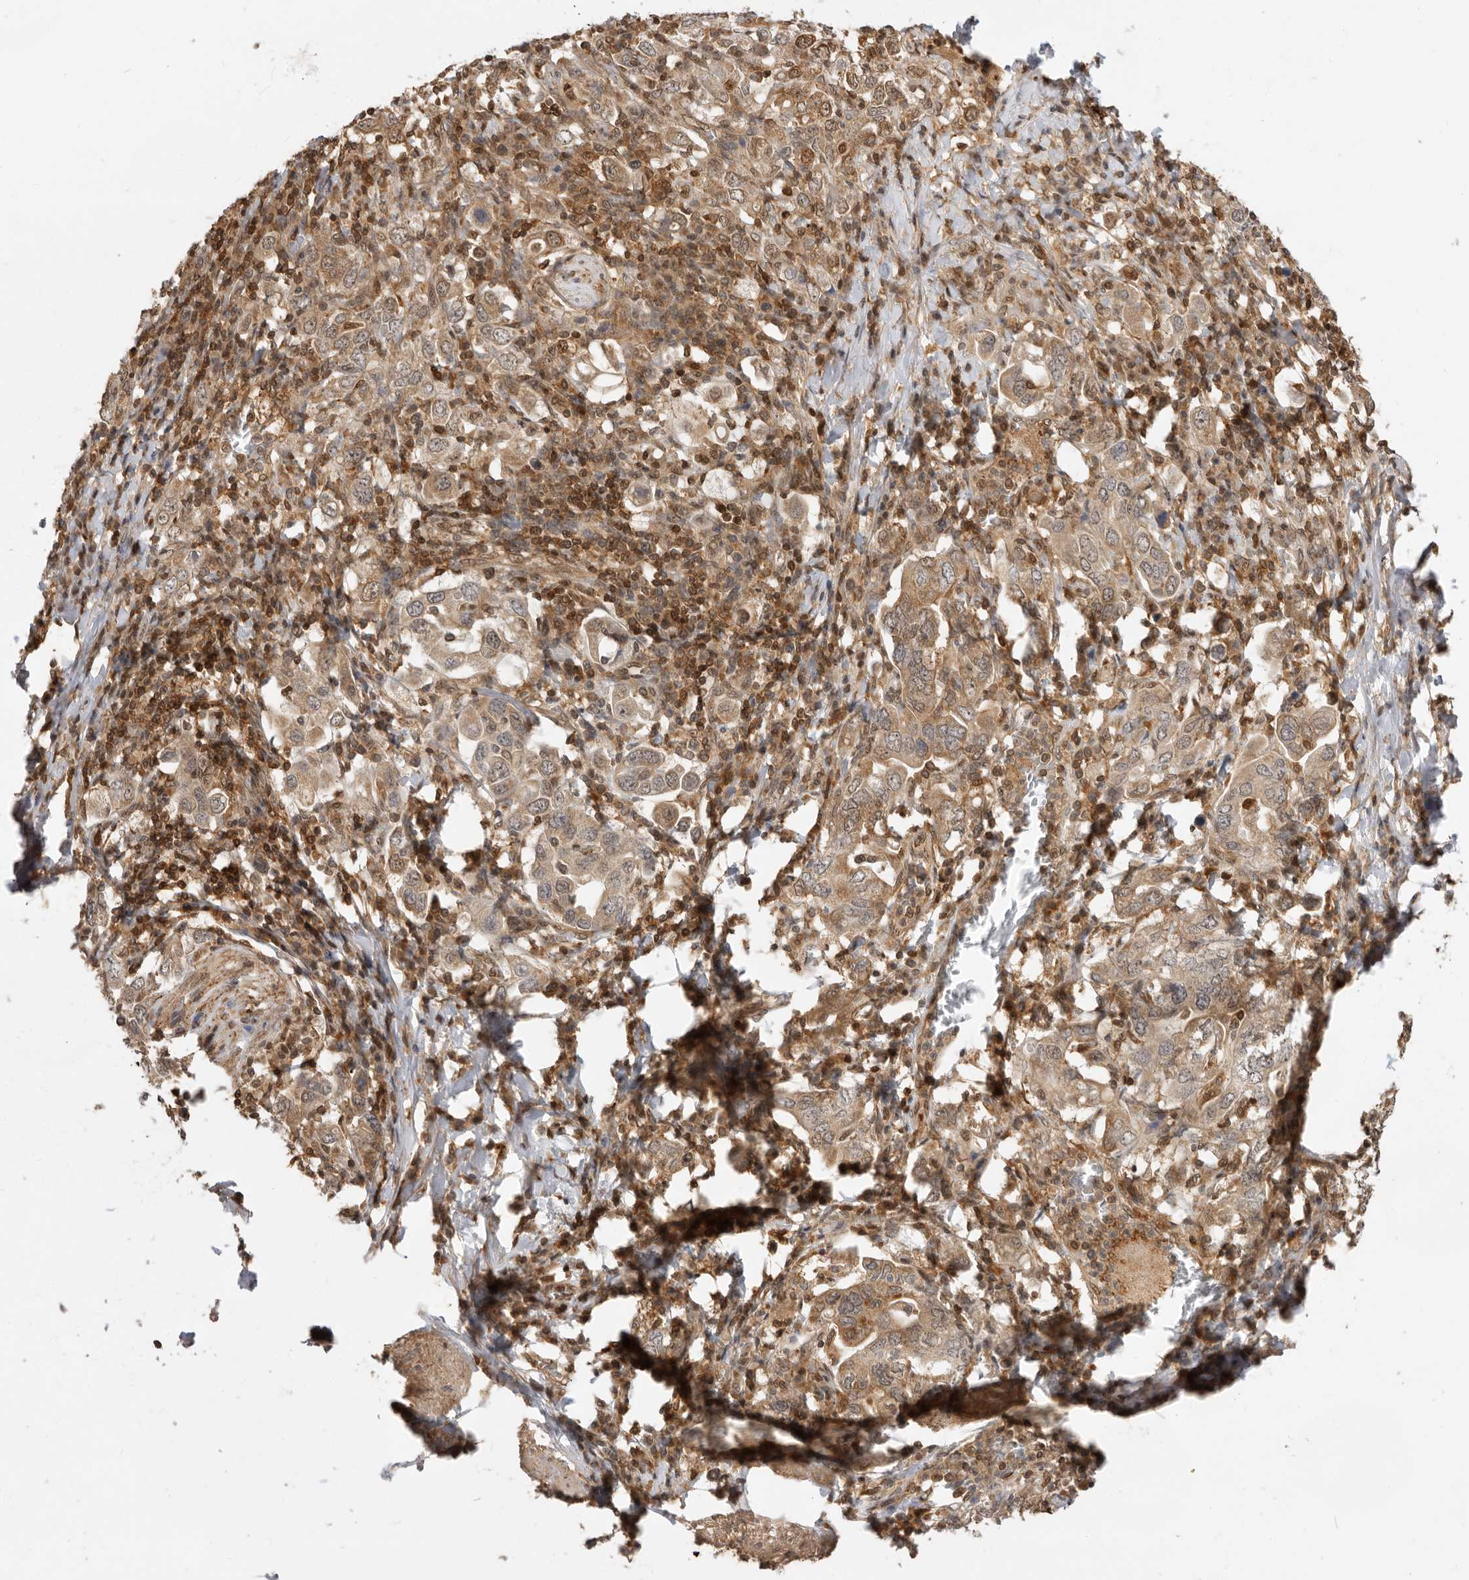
{"staining": {"intensity": "moderate", "quantity": ">75%", "location": "cytoplasmic/membranous"}, "tissue": "stomach cancer", "cell_type": "Tumor cells", "image_type": "cancer", "snomed": [{"axis": "morphology", "description": "Adenocarcinoma, NOS"}, {"axis": "topography", "description": "Stomach, upper"}], "caption": "A brown stain shows moderate cytoplasmic/membranous staining of a protein in adenocarcinoma (stomach) tumor cells. Using DAB (3,3'-diaminobenzidine) (brown) and hematoxylin (blue) stains, captured at high magnification using brightfield microscopy.", "gene": "ADPRS", "patient": {"sex": "male", "age": 62}}